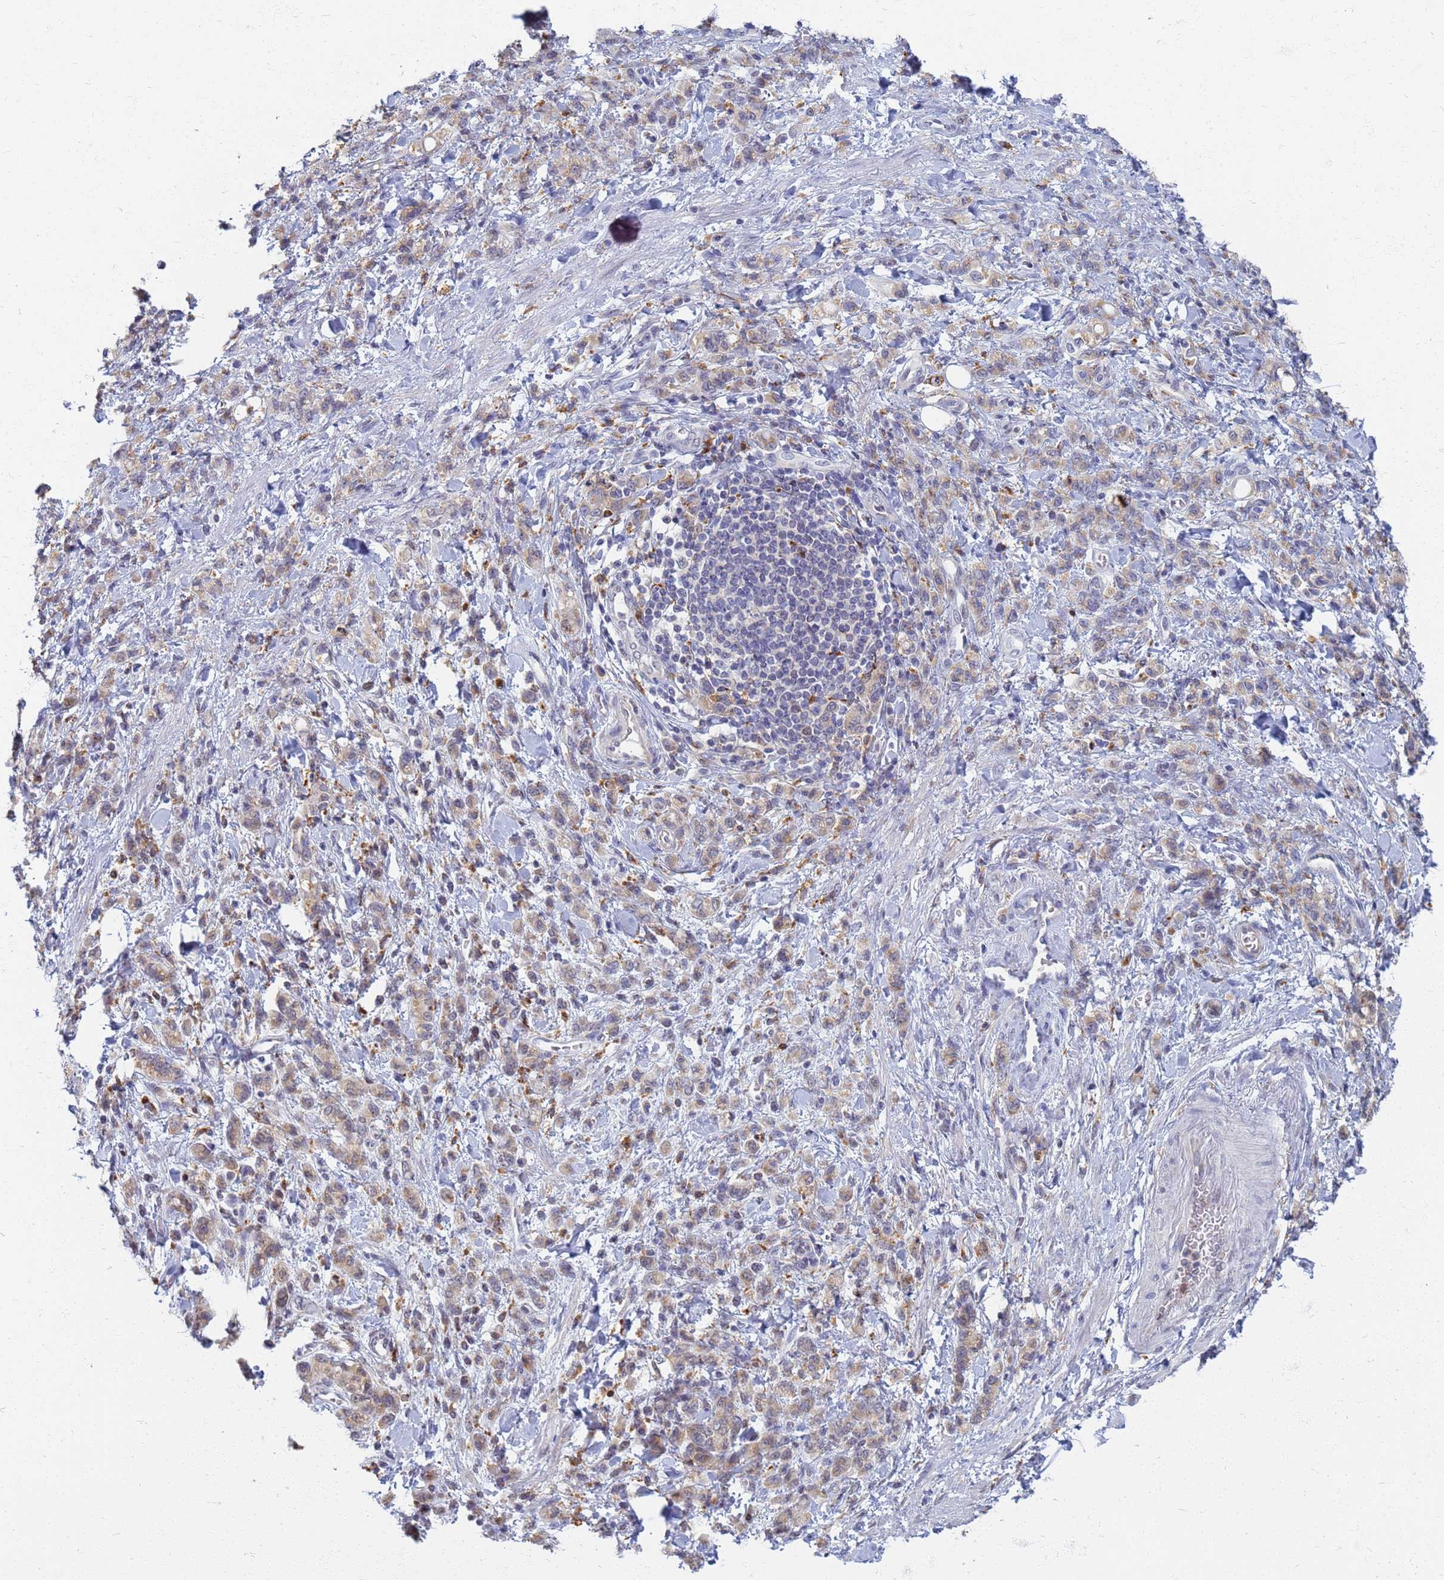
{"staining": {"intensity": "weak", "quantity": ">75%", "location": "cytoplasmic/membranous"}, "tissue": "stomach cancer", "cell_type": "Tumor cells", "image_type": "cancer", "snomed": [{"axis": "morphology", "description": "Adenocarcinoma, NOS"}, {"axis": "topography", "description": "Stomach"}], "caption": "The immunohistochemical stain shows weak cytoplasmic/membranous staining in tumor cells of stomach cancer (adenocarcinoma) tissue. (Stains: DAB in brown, nuclei in blue, Microscopy: brightfield microscopy at high magnification).", "gene": "ATP6V1E1", "patient": {"sex": "male", "age": 77}}